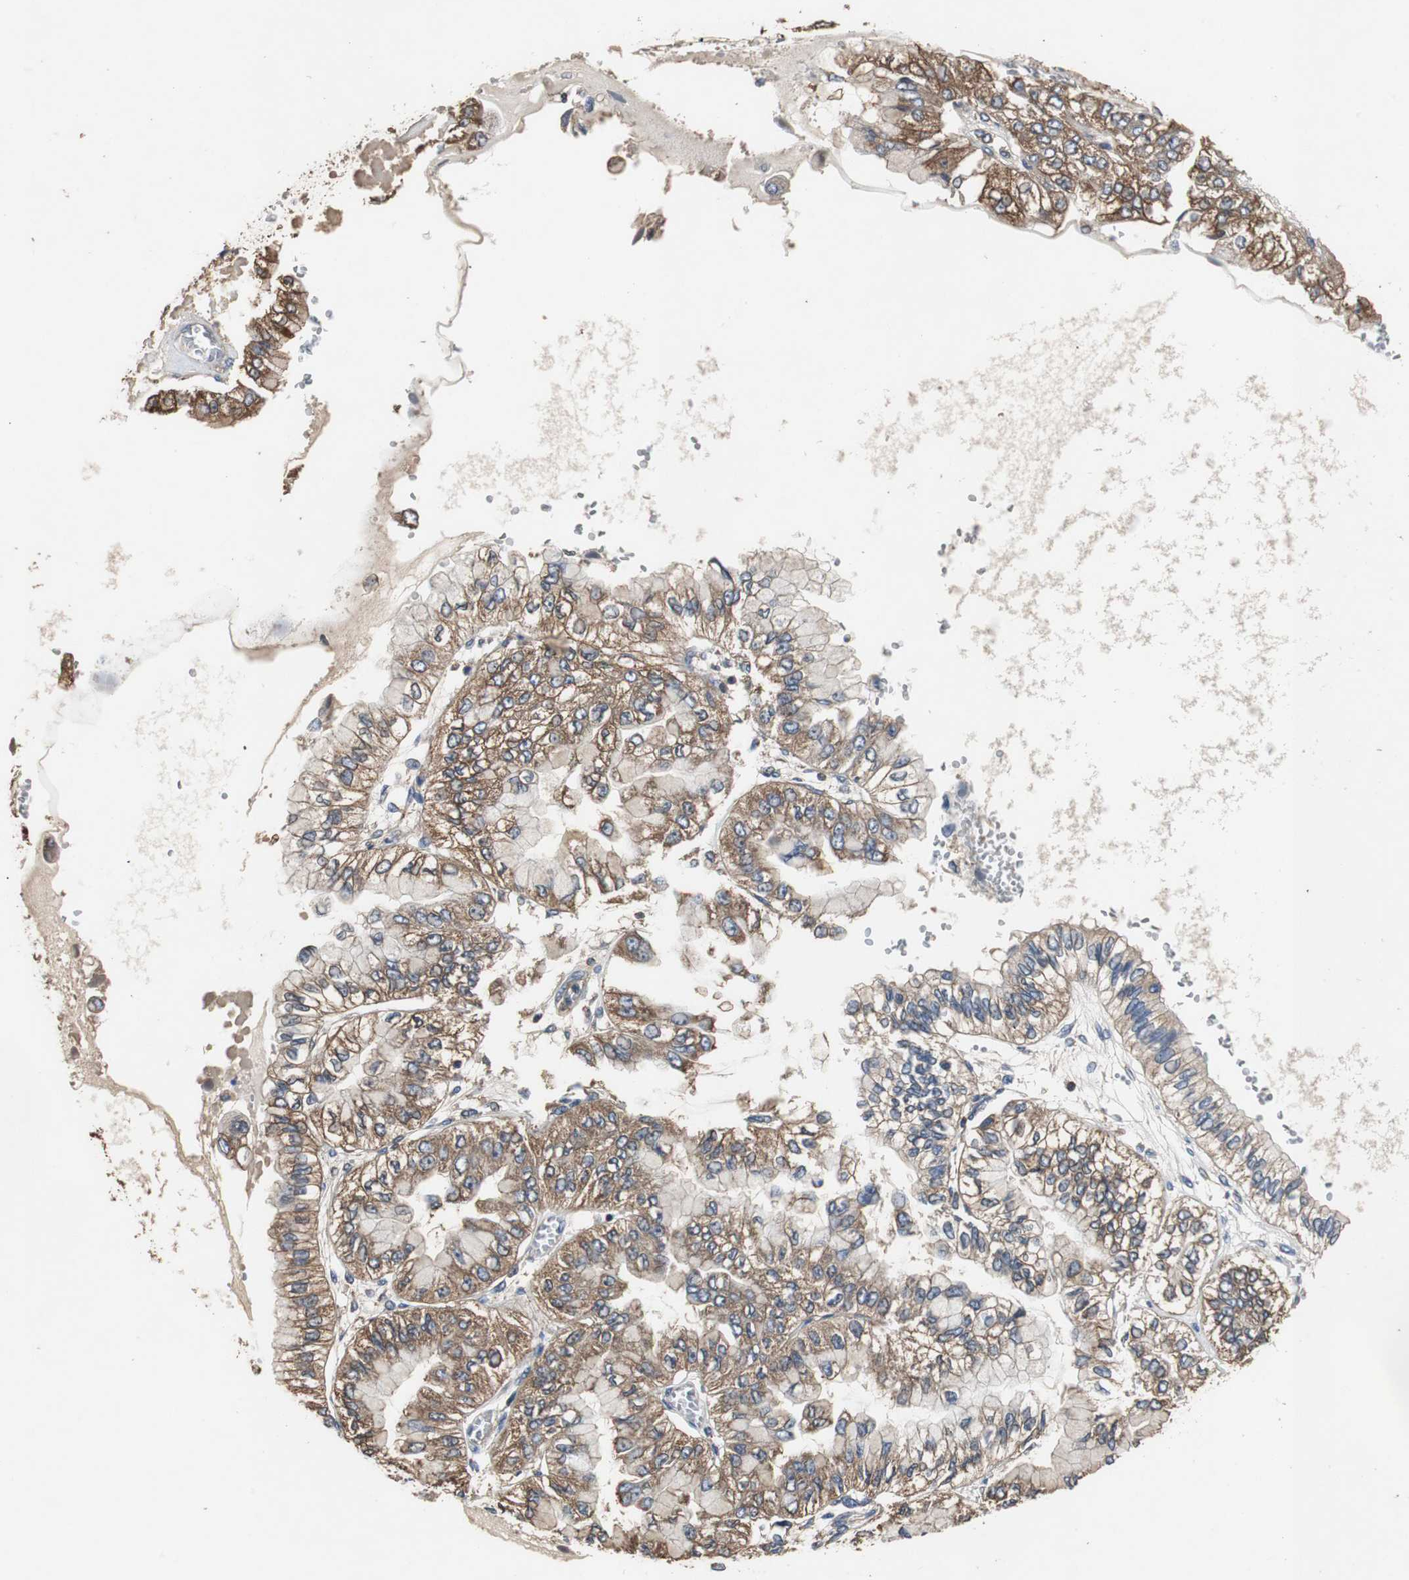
{"staining": {"intensity": "moderate", "quantity": "25%-75%", "location": "cytoplasmic/membranous"}, "tissue": "liver cancer", "cell_type": "Tumor cells", "image_type": "cancer", "snomed": [{"axis": "morphology", "description": "Cholangiocarcinoma"}, {"axis": "topography", "description": "Liver"}], "caption": "Protein staining of cholangiocarcinoma (liver) tissue displays moderate cytoplasmic/membranous positivity in about 25%-75% of tumor cells. The staining was performed using DAB (3,3'-diaminobenzidine) to visualize the protein expression in brown, while the nuclei were stained in blue with hematoxylin (Magnification: 20x).", "gene": "TNFRSF14", "patient": {"sex": "female", "age": 79}}